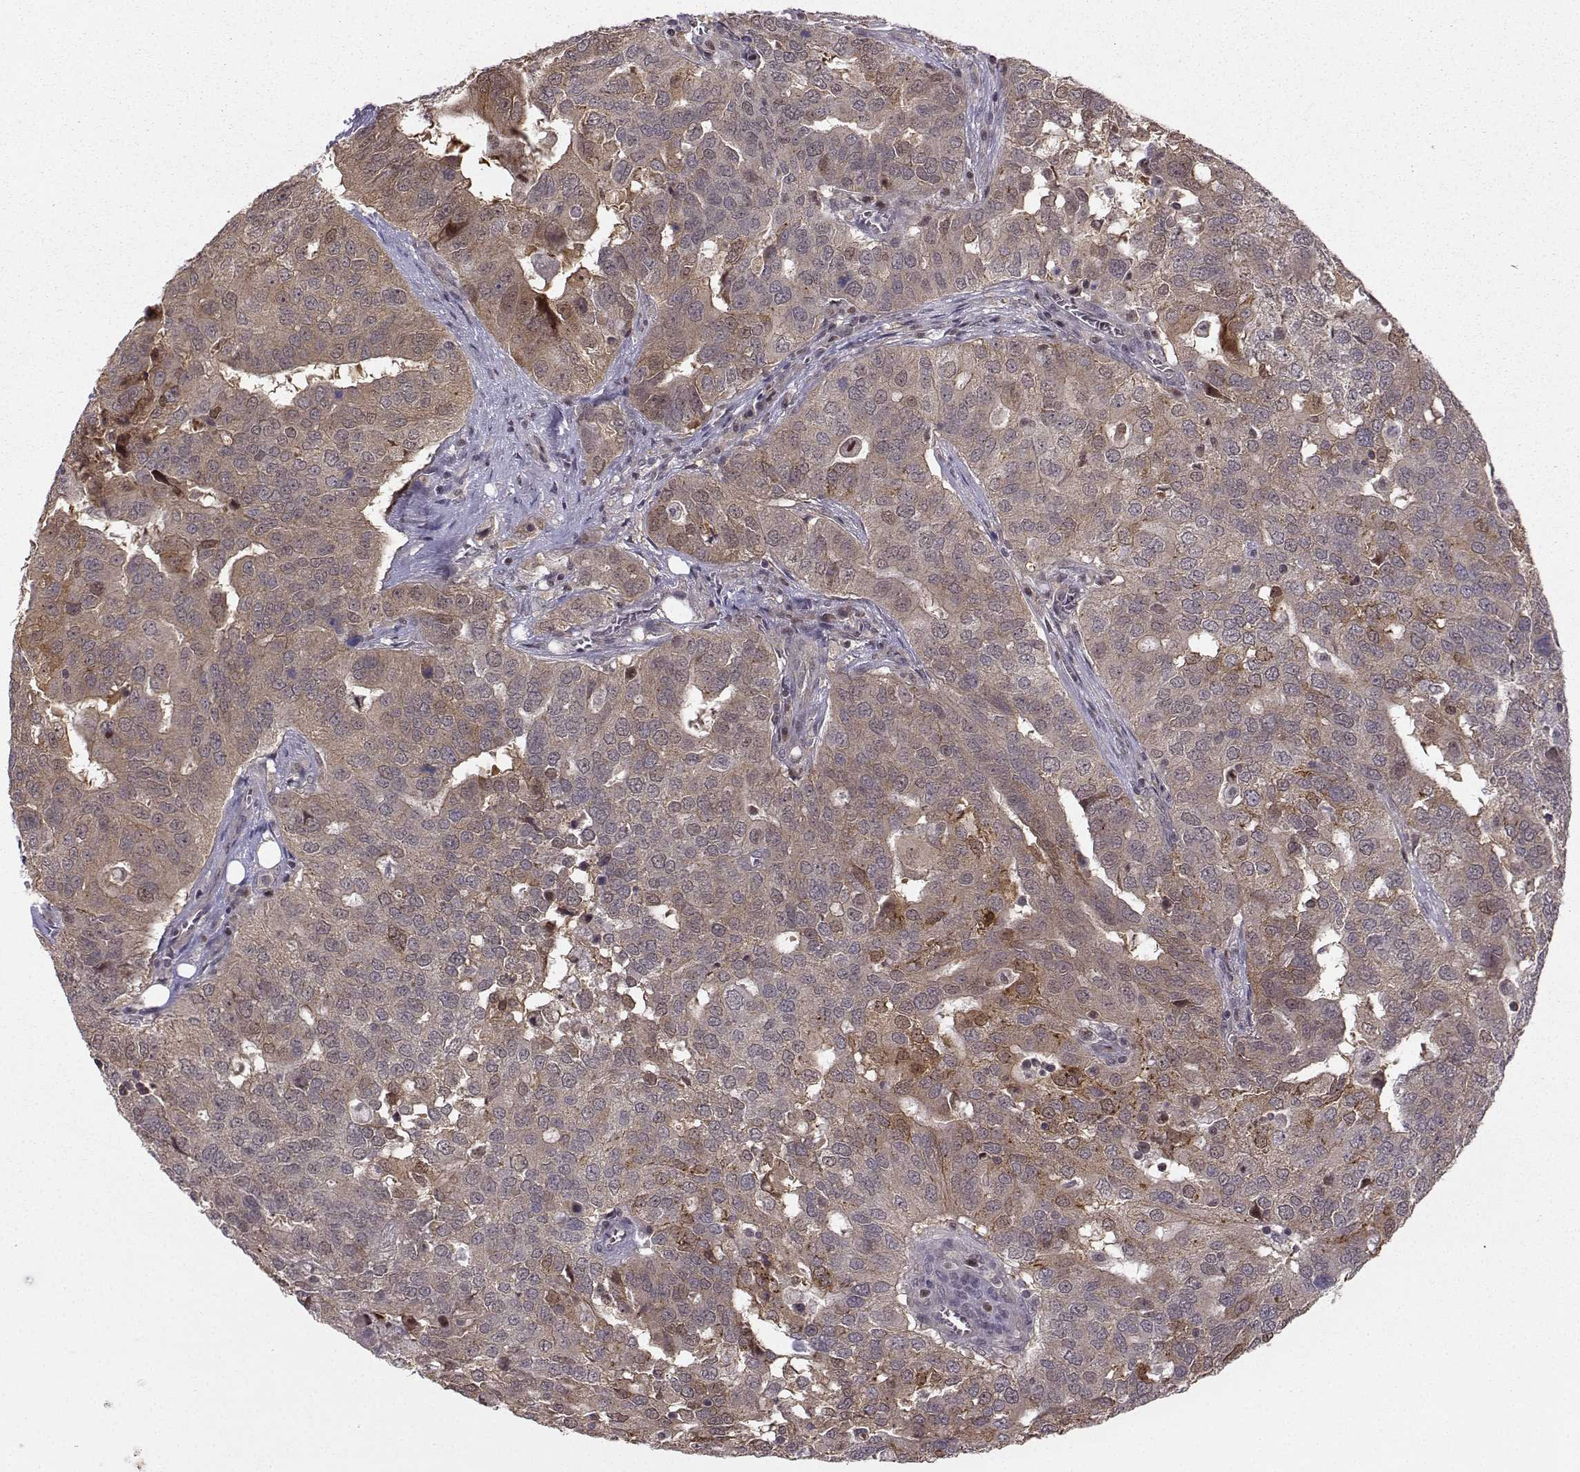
{"staining": {"intensity": "weak", "quantity": "<25%", "location": "cytoplasmic/membranous"}, "tissue": "ovarian cancer", "cell_type": "Tumor cells", "image_type": "cancer", "snomed": [{"axis": "morphology", "description": "Carcinoma, endometroid"}, {"axis": "topography", "description": "Soft tissue"}, {"axis": "topography", "description": "Ovary"}], "caption": "The histopathology image demonstrates no staining of tumor cells in ovarian cancer.", "gene": "PKP2", "patient": {"sex": "female", "age": 52}}